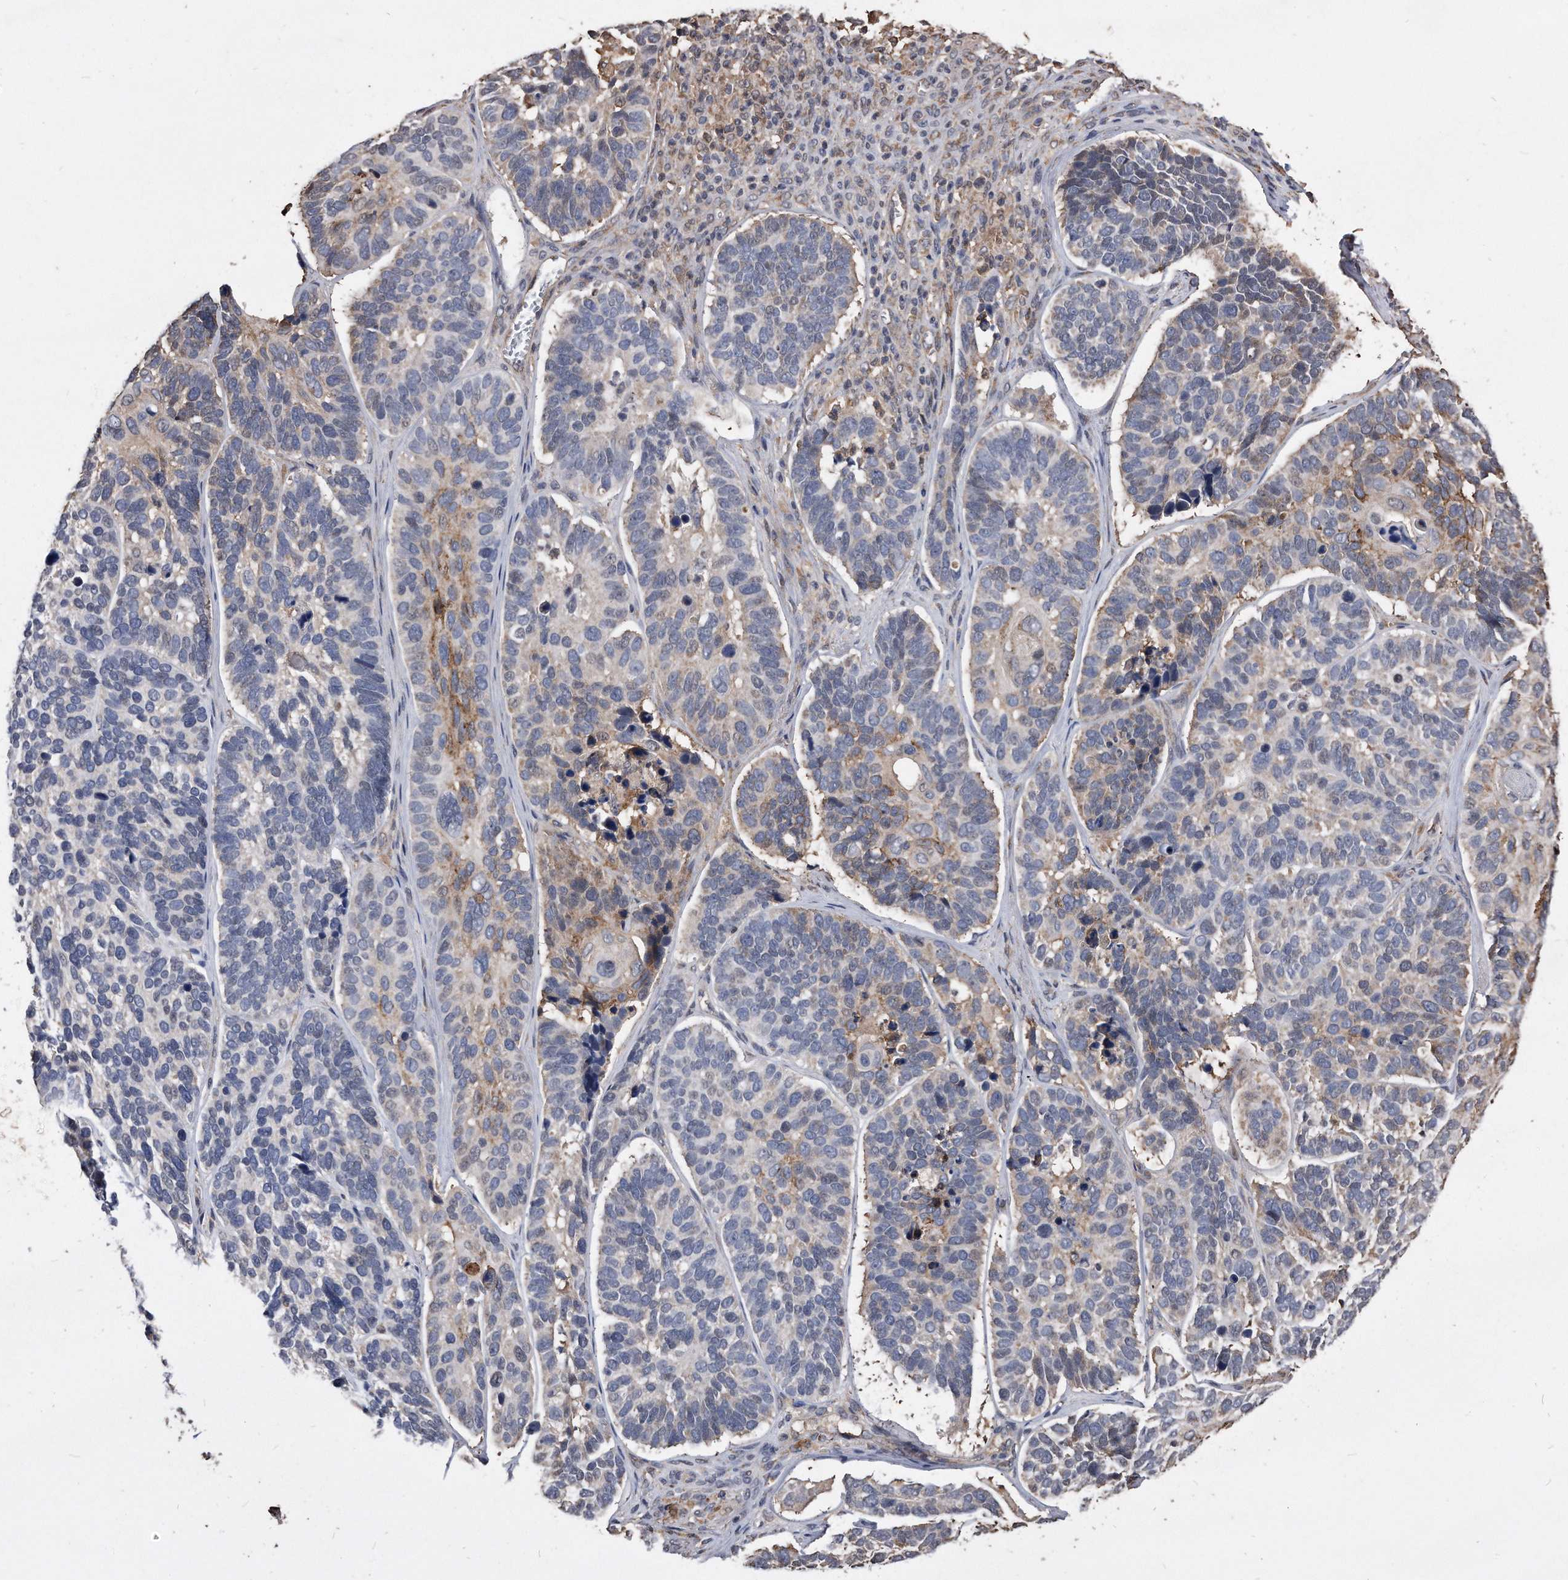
{"staining": {"intensity": "moderate", "quantity": "<25%", "location": "cytoplasmic/membranous"}, "tissue": "skin cancer", "cell_type": "Tumor cells", "image_type": "cancer", "snomed": [{"axis": "morphology", "description": "Basal cell carcinoma"}, {"axis": "topography", "description": "Skin"}], "caption": "Basal cell carcinoma (skin) tissue shows moderate cytoplasmic/membranous expression in approximately <25% of tumor cells", "gene": "IL20RA", "patient": {"sex": "male", "age": 62}}